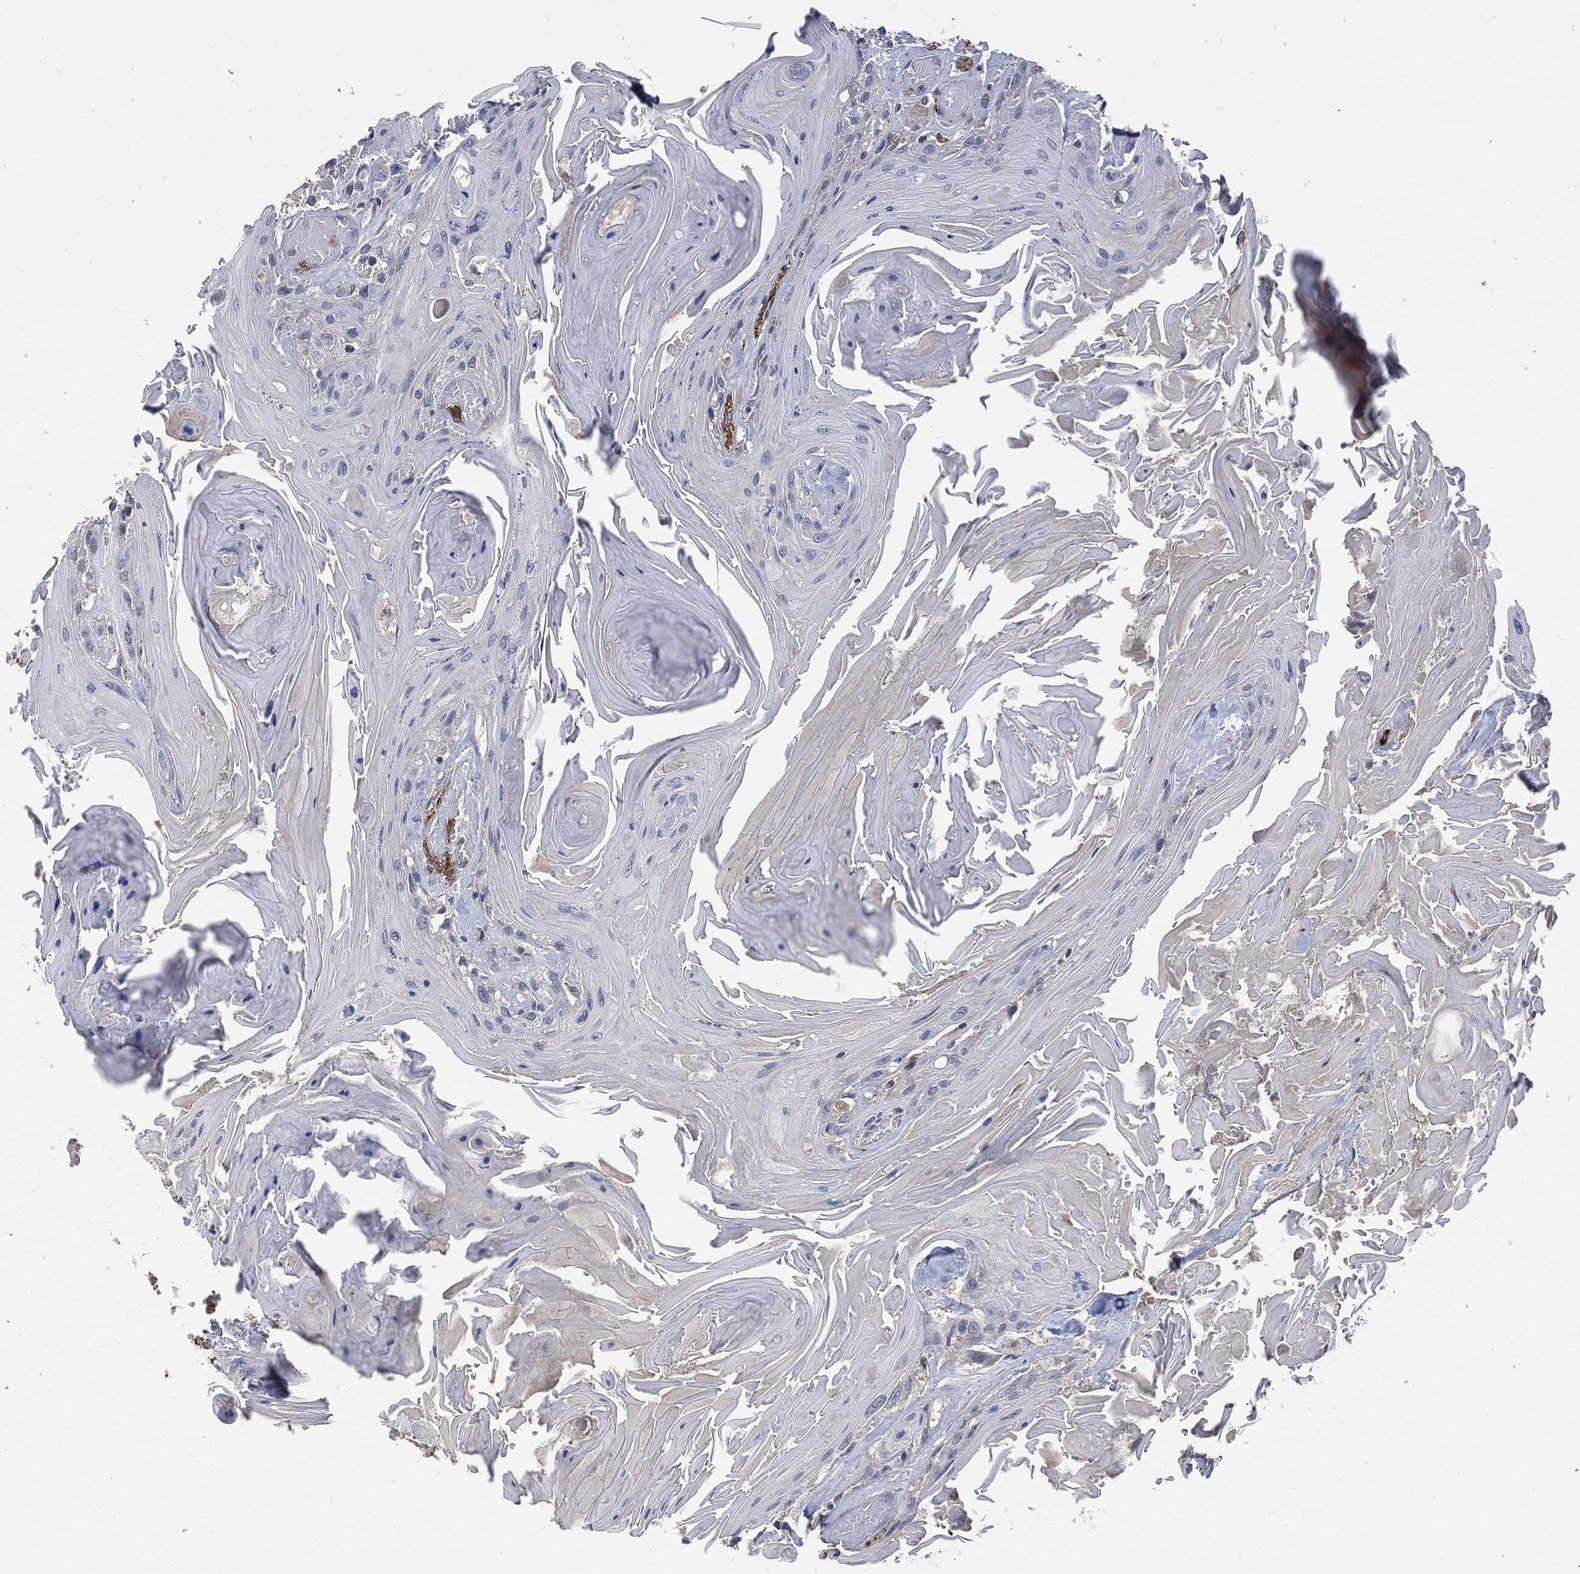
{"staining": {"intensity": "negative", "quantity": "none", "location": "none"}, "tissue": "head and neck cancer", "cell_type": "Tumor cells", "image_type": "cancer", "snomed": [{"axis": "morphology", "description": "Squamous cell carcinoma, NOS"}, {"axis": "topography", "description": "Head-Neck"}], "caption": "Tumor cells show no significant staining in head and neck squamous cell carcinoma.", "gene": "CD33", "patient": {"sex": "female", "age": 59}}